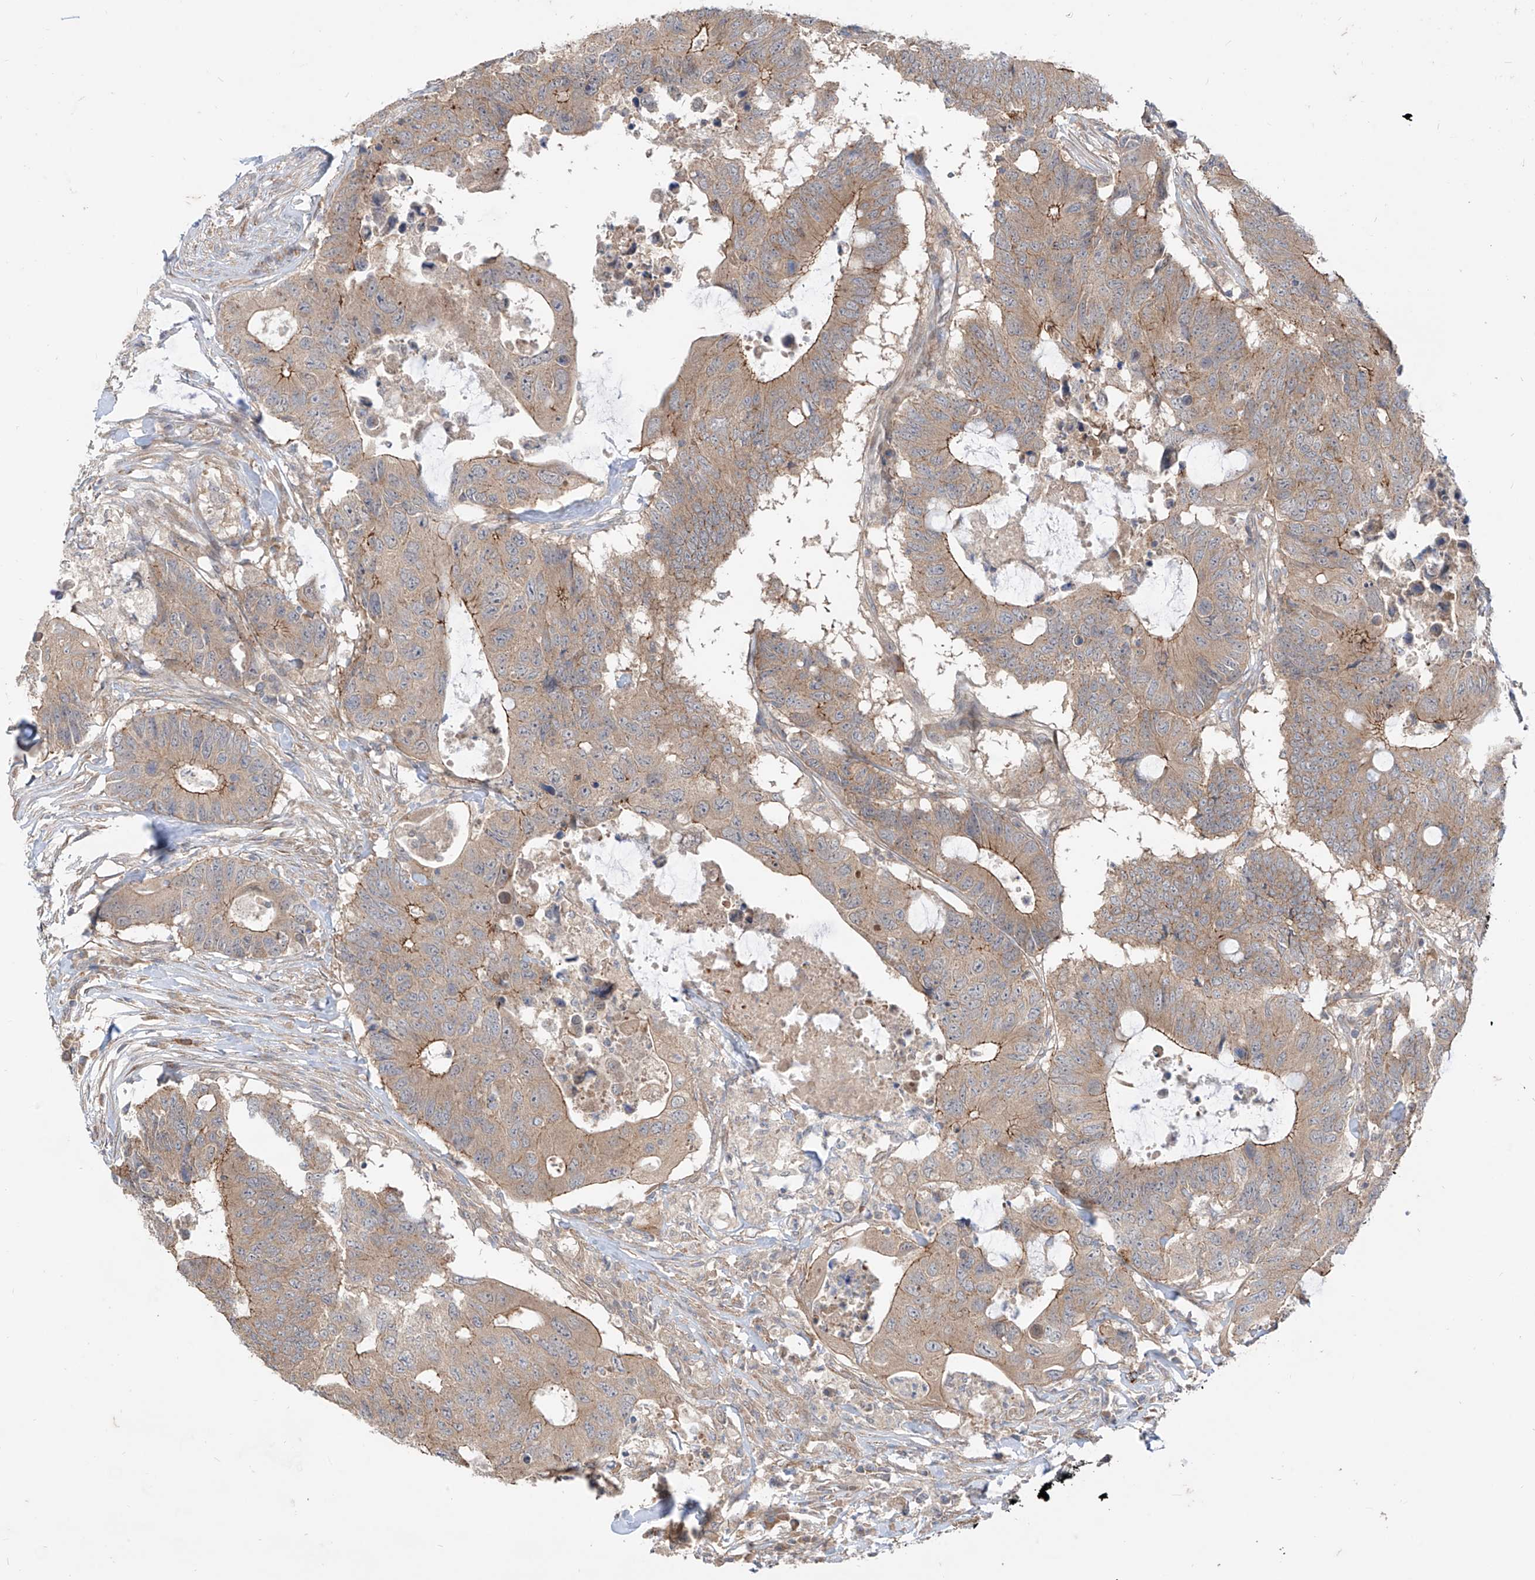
{"staining": {"intensity": "moderate", "quantity": ">75%", "location": "cytoplasmic/membranous"}, "tissue": "colorectal cancer", "cell_type": "Tumor cells", "image_type": "cancer", "snomed": [{"axis": "morphology", "description": "Adenocarcinoma, NOS"}, {"axis": "topography", "description": "Colon"}], "caption": "Tumor cells show moderate cytoplasmic/membranous expression in approximately >75% of cells in colorectal adenocarcinoma.", "gene": "MTUS2", "patient": {"sex": "male", "age": 71}}